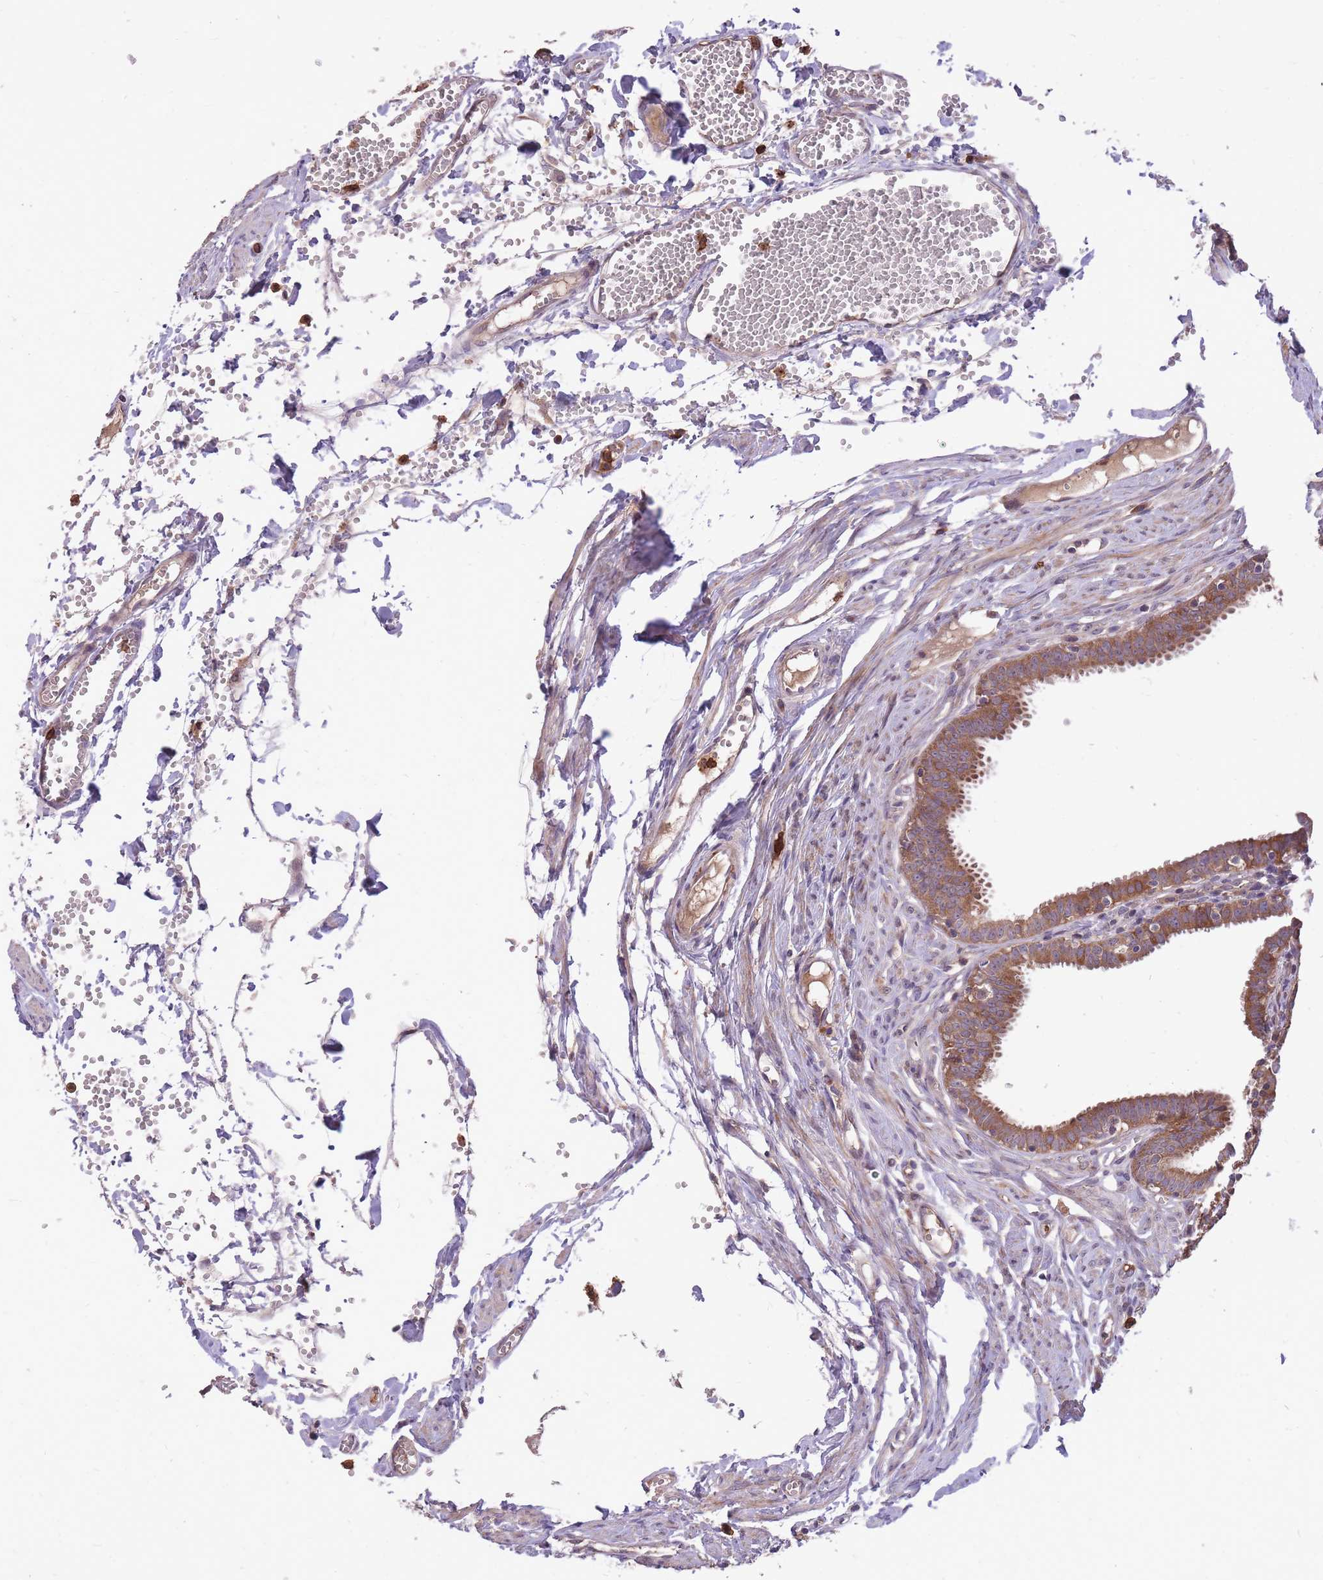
{"staining": {"intensity": "moderate", "quantity": ">75%", "location": "cytoplasmic/membranous"}, "tissue": "fallopian tube", "cell_type": "Glandular cells", "image_type": "normal", "snomed": [{"axis": "morphology", "description": "Normal tissue, NOS"}, {"axis": "morphology", "description": "Carcinoma, NOS"}, {"axis": "topography", "description": "Fallopian tube"}, {"axis": "topography", "description": "Ovary"}], "caption": "A brown stain labels moderate cytoplasmic/membranous staining of a protein in glandular cells of benign human fallopian tube. (DAB (3,3'-diaminobenzidine) = brown stain, brightfield microscopy at high magnification).", "gene": "IGF2BP2", "patient": {"sex": "female", "age": 59}}